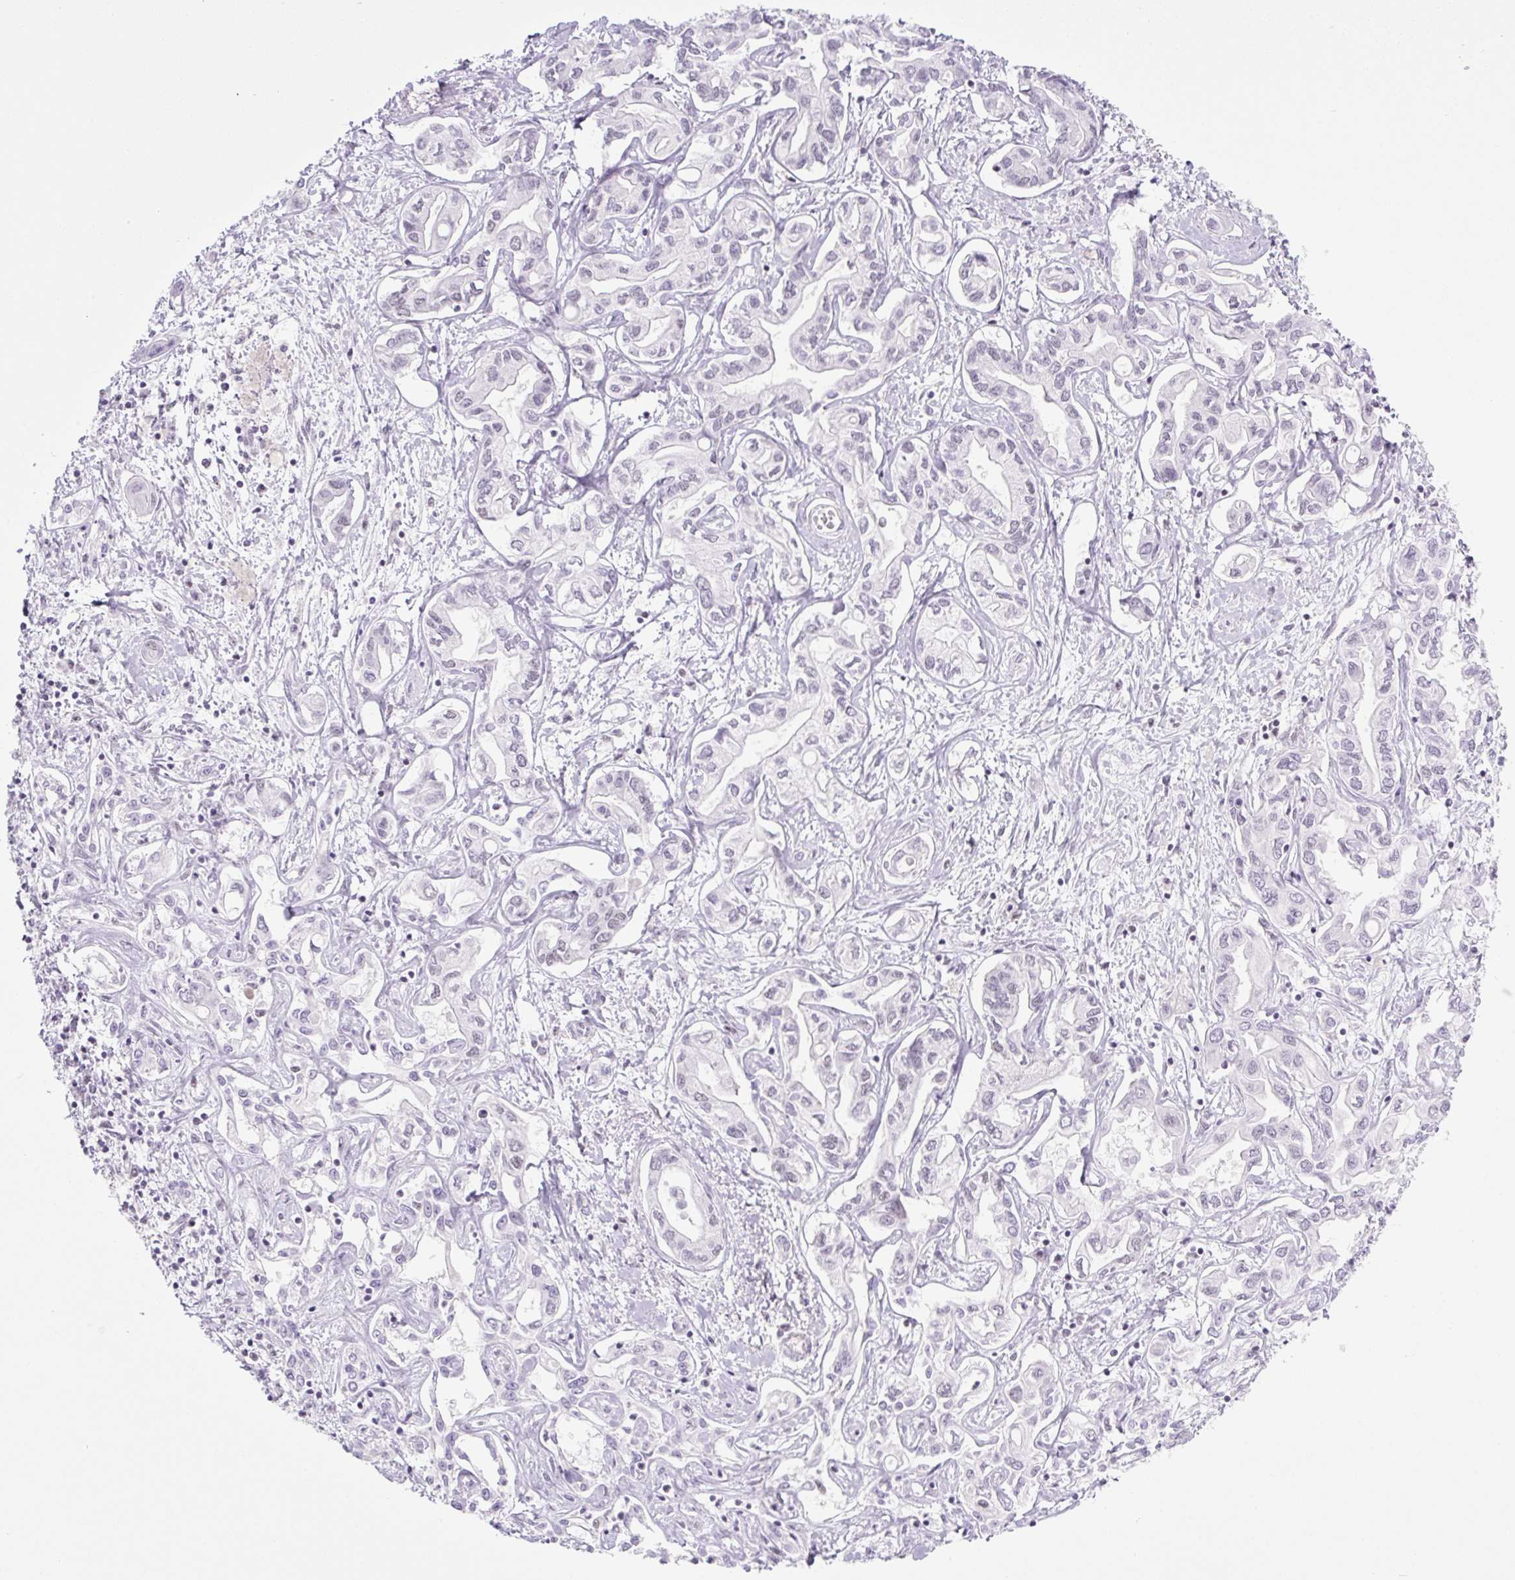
{"staining": {"intensity": "negative", "quantity": "none", "location": "none"}, "tissue": "liver cancer", "cell_type": "Tumor cells", "image_type": "cancer", "snomed": [{"axis": "morphology", "description": "Cholangiocarcinoma"}, {"axis": "topography", "description": "Liver"}], "caption": "Tumor cells are negative for protein expression in human cholangiocarcinoma (liver).", "gene": "TLE3", "patient": {"sex": "female", "age": 64}}